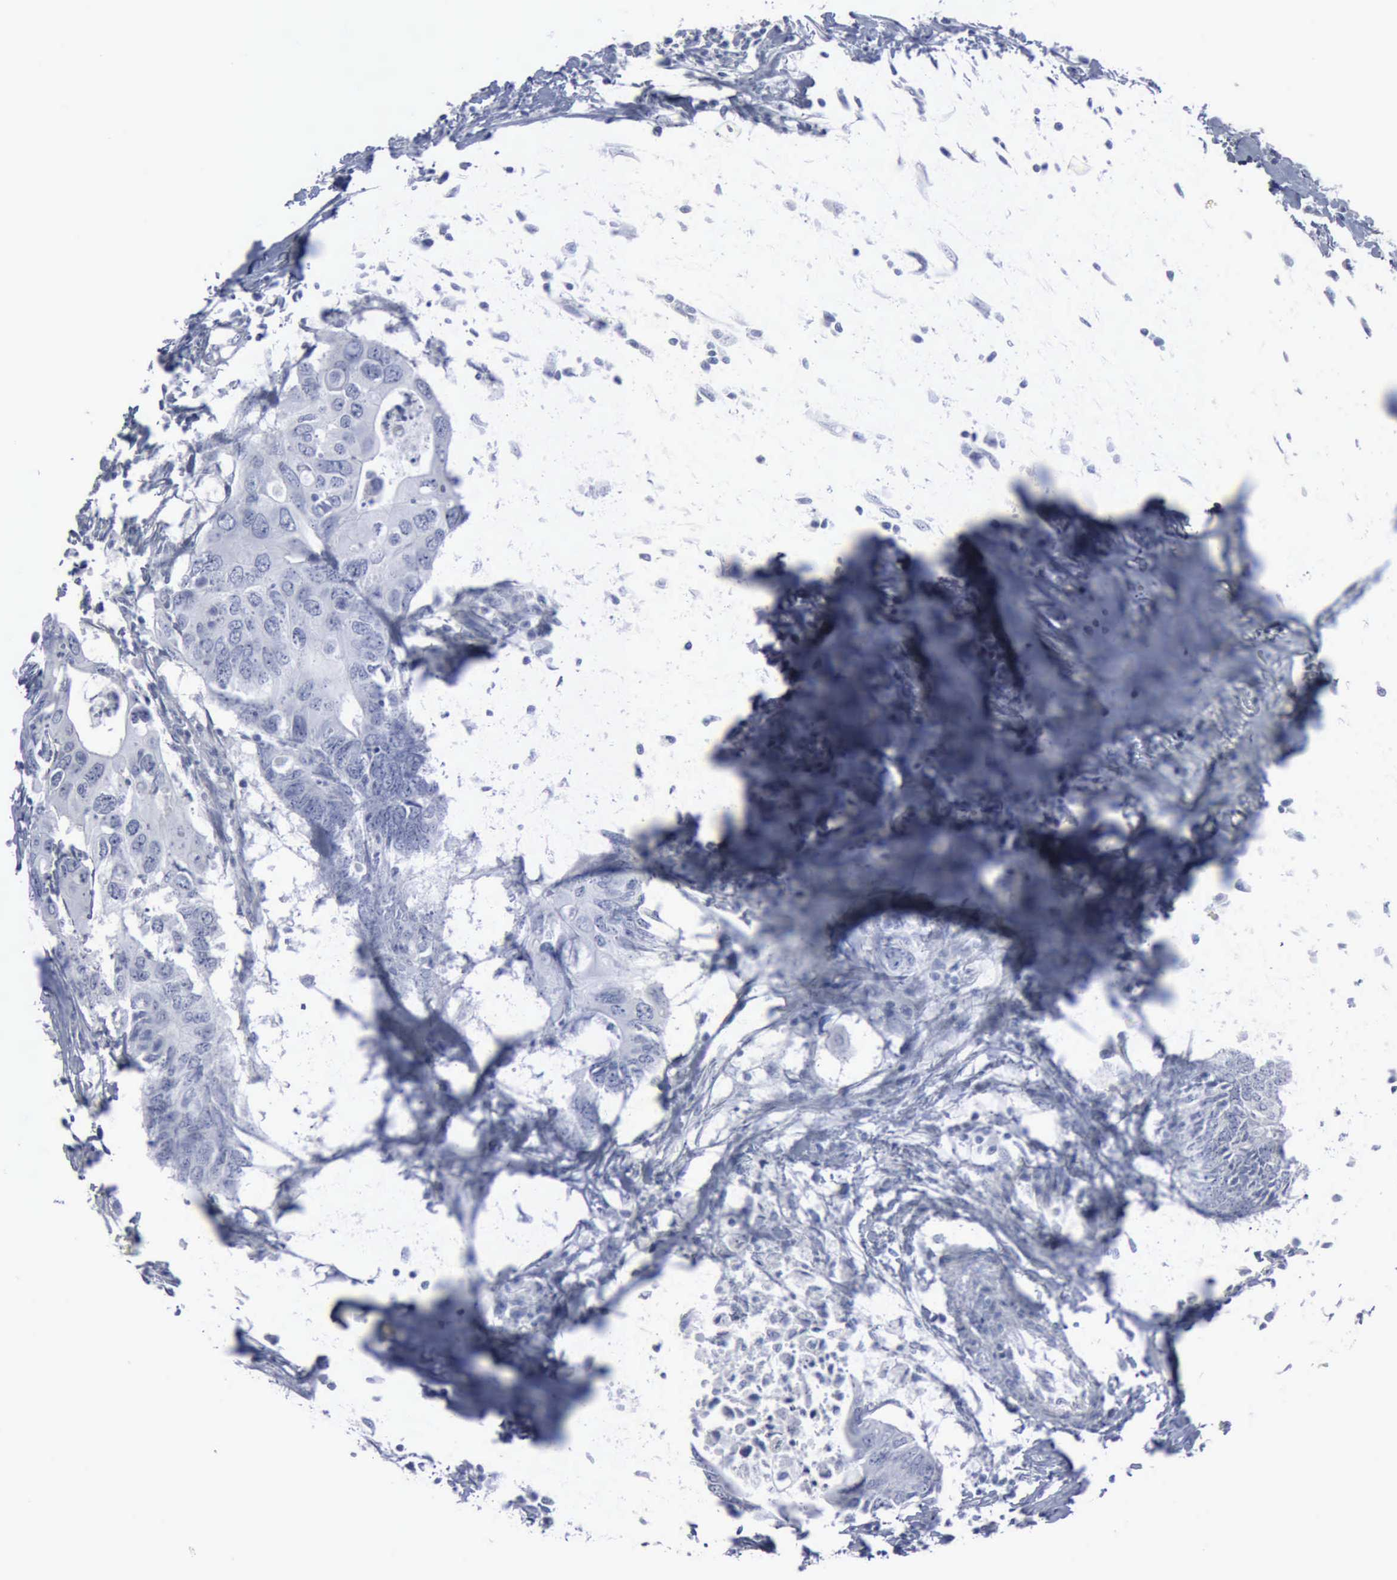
{"staining": {"intensity": "negative", "quantity": "none", "location": "none"}, "tissue": "colorectal cancer", "cell_type": "Tumor cells", "image_type": "cancer", "snomed": [{"axis": "morphology", "description": "Adenocarcinoma, NOS"}, {"axis": "topography", "description": "Colon"}], "caption": "Tumor cells are negative for brown protein staining in colorectal cancer (adenocarcinoma).", "gene": "VCAM1", "patient": {"sex": "male", "age": 71}}